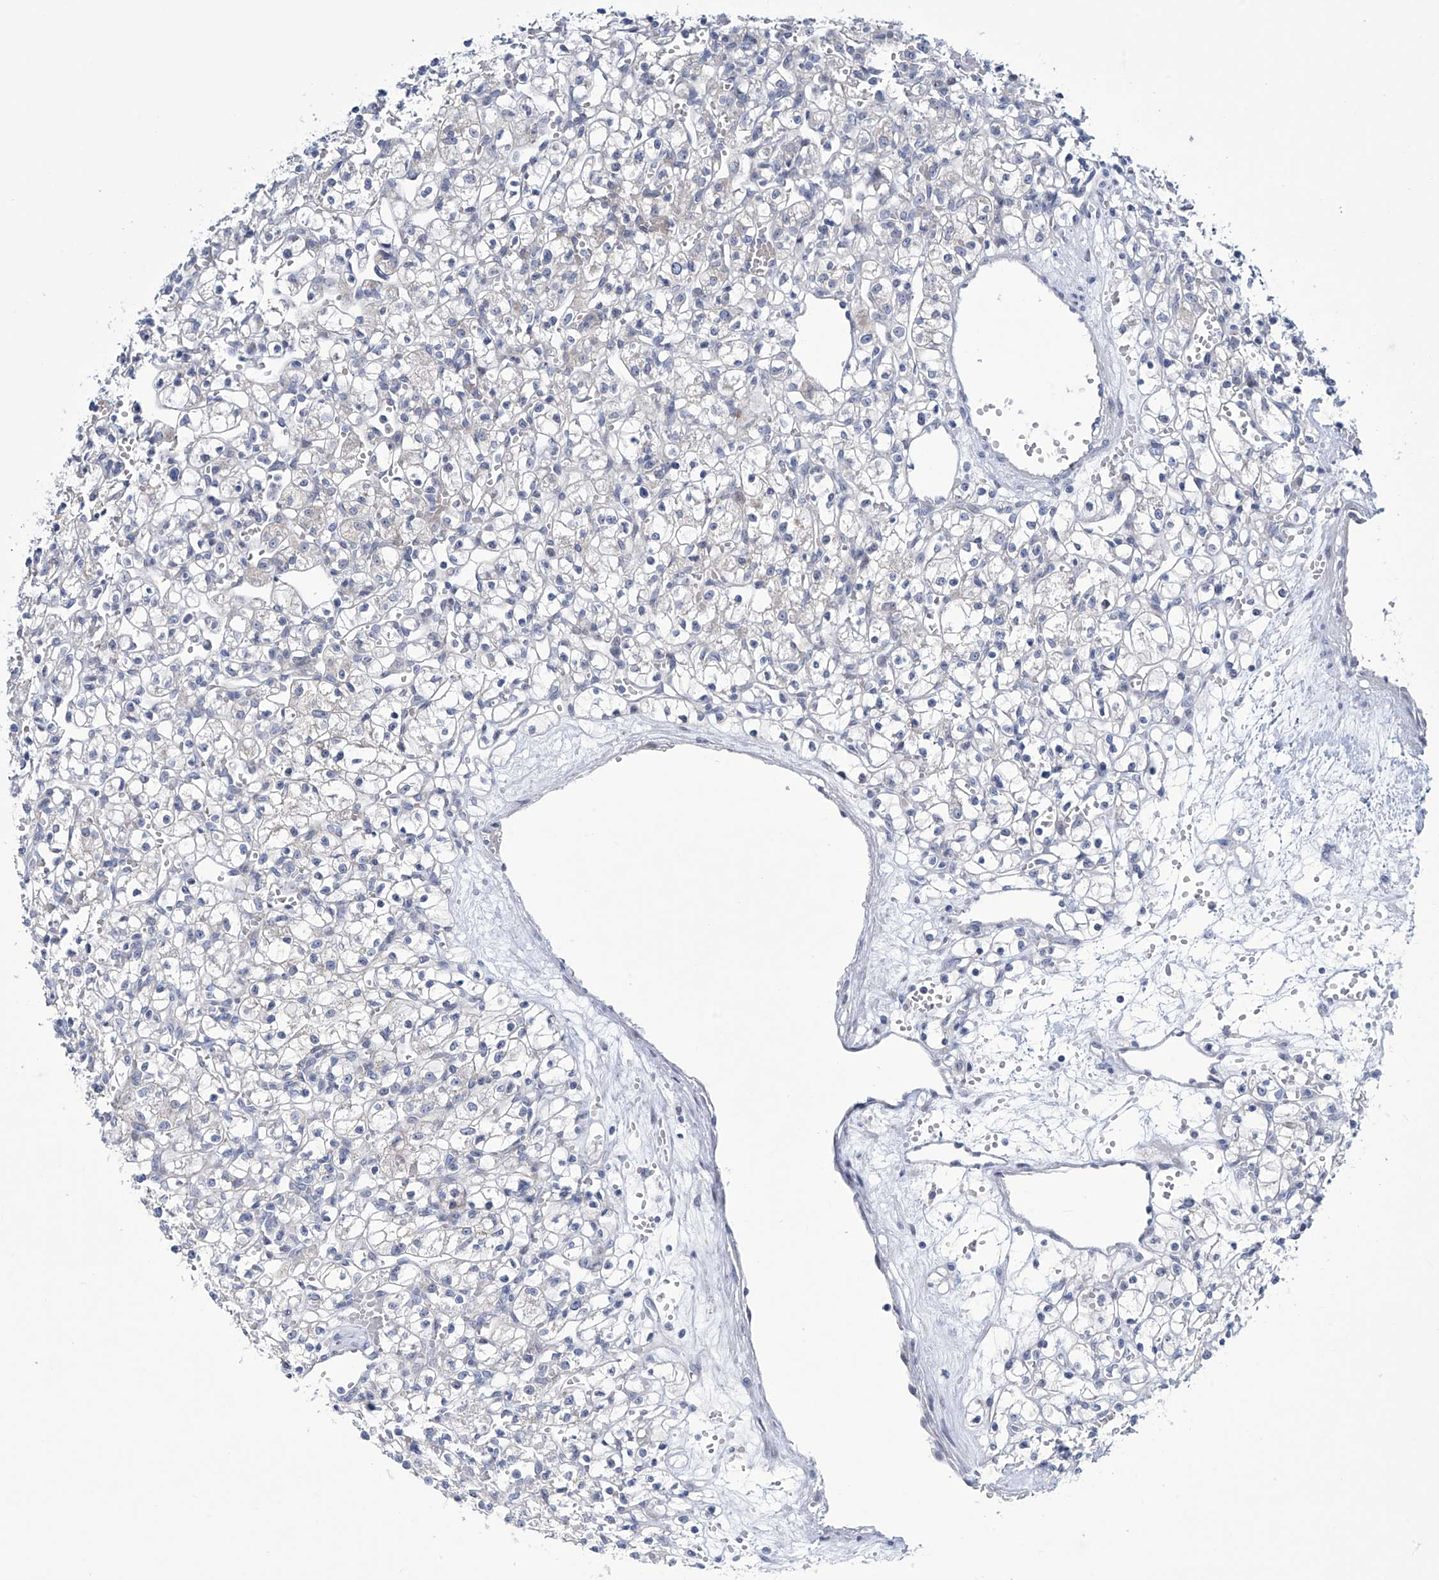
{"staining": {"intensity": "negative", "quantity": "none", "location": "none"}, "tissue": "renal cancer", "cell_type": "Tumor cells", "image_type": "cancer", "snomed": [{"axis": "morphology", "description": "Adenocarcinoma, NOS"}, {"axis": "topography", "description": "Kidney"}], "caption": "Immunohistochemical staining of human renal cancer displays no significant expression in tumor cells. (Brightfield microscopy of DAB (3,3'-diaminobenzidine) IHC at high magnification).", "gene": "TRIM60", "patient": {"sex": "female", "age": 59}}